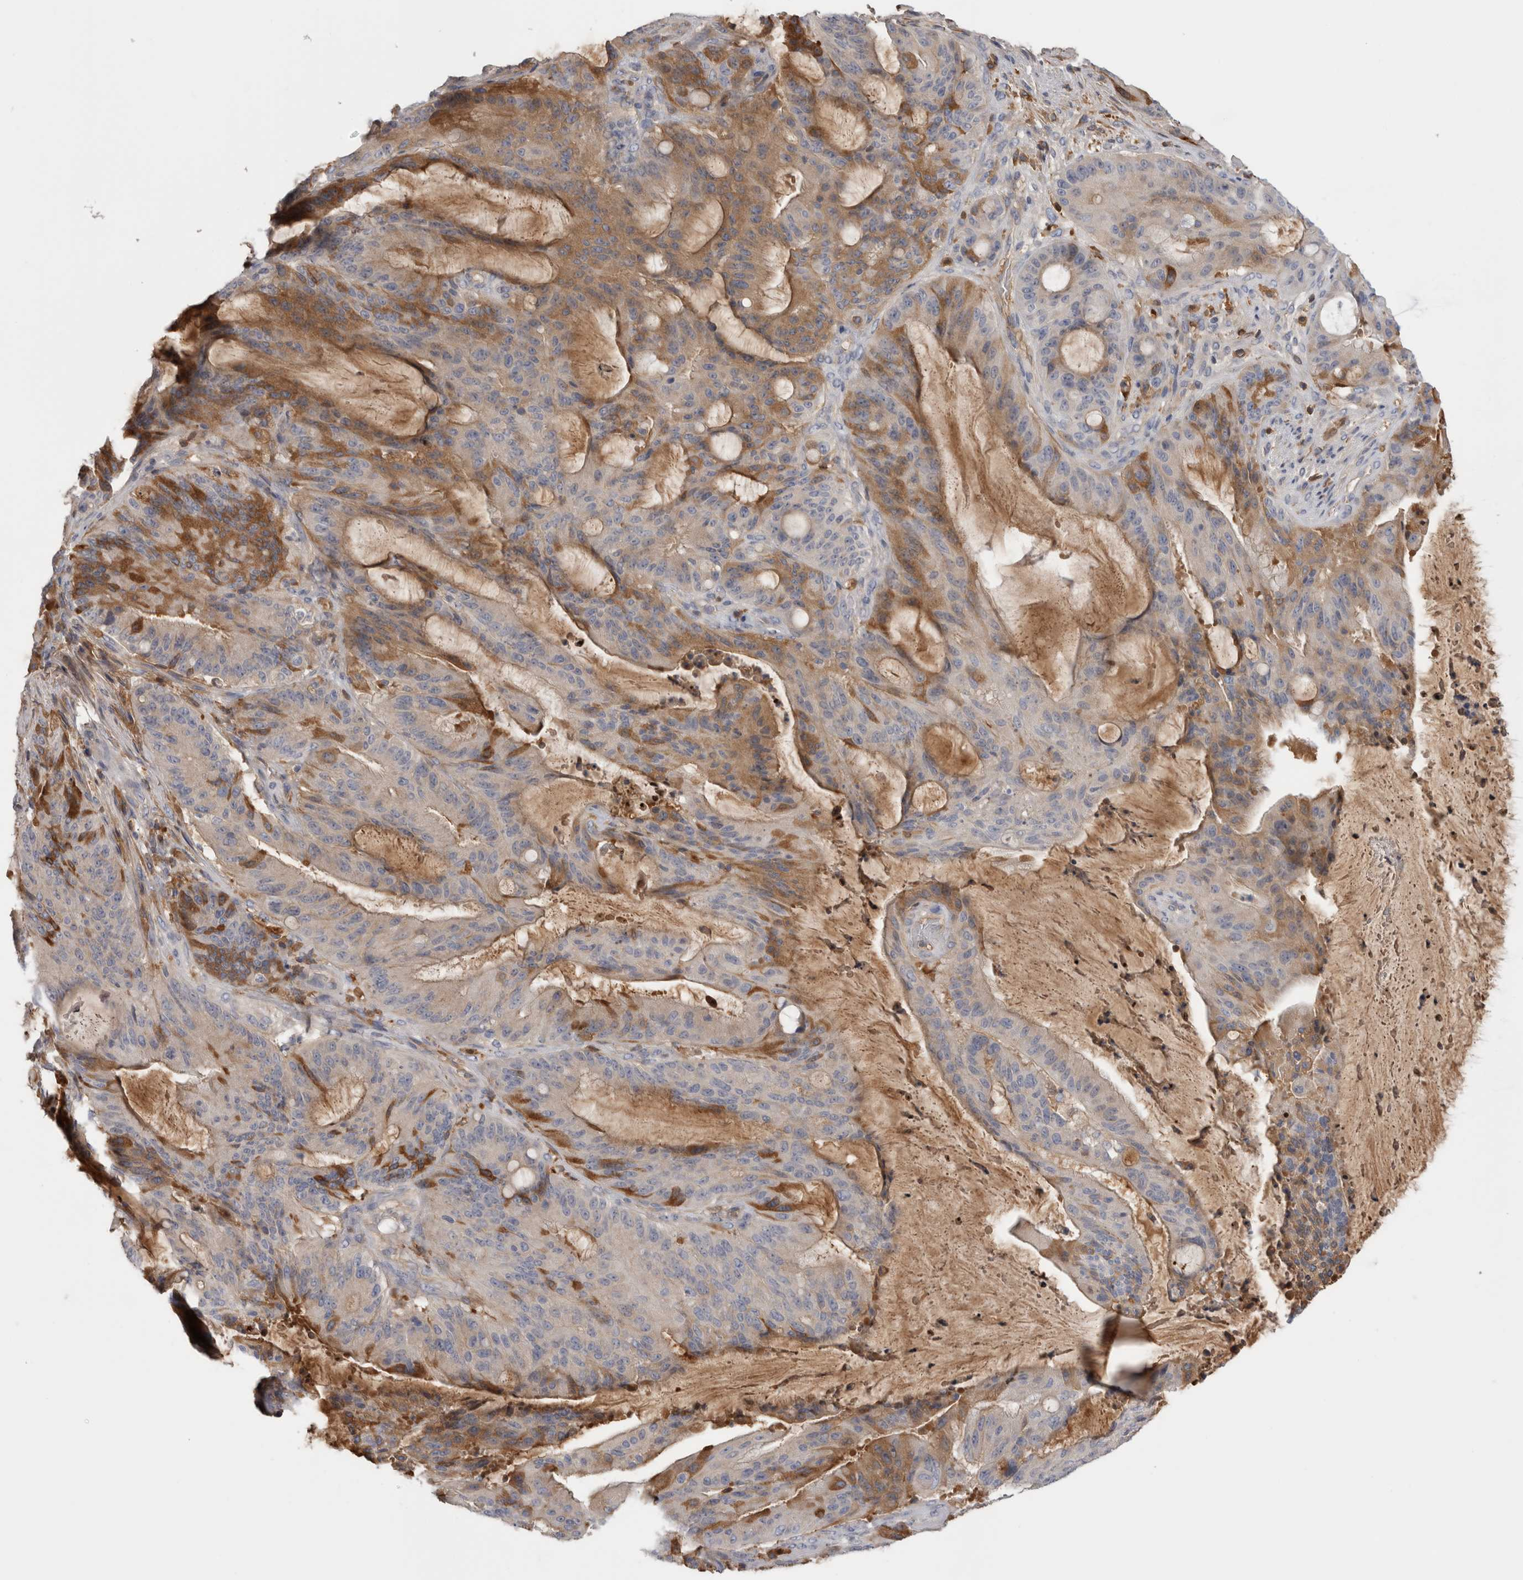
{"staining": {"intensity": "moderate", "quantity": "25%-75%", "location": "cytoplasmic/membranous"}, "tissue": "liver cancer", "cell_type": "Tumor cells", "image_type": "cancer", "snomed": [{"axis": "morphology", "description": "Normal tissue, NOS"}, {"axis": "morphology", "description": "Cholangiocarcinoma"}, {"axis": "topography", "description": "Liver"}, {"axis": "topography", "description": "Peripheral nerve tissue"}], "caption": "Immunohistochemical staining of liver cholangiocarcinoma exhibits medium levels of moderate cytoplasmic/membranous positivity in about 25%-75% of tumor cells.", "gene": "TBCE", "patient": {"sex": "female", "age": 73}}